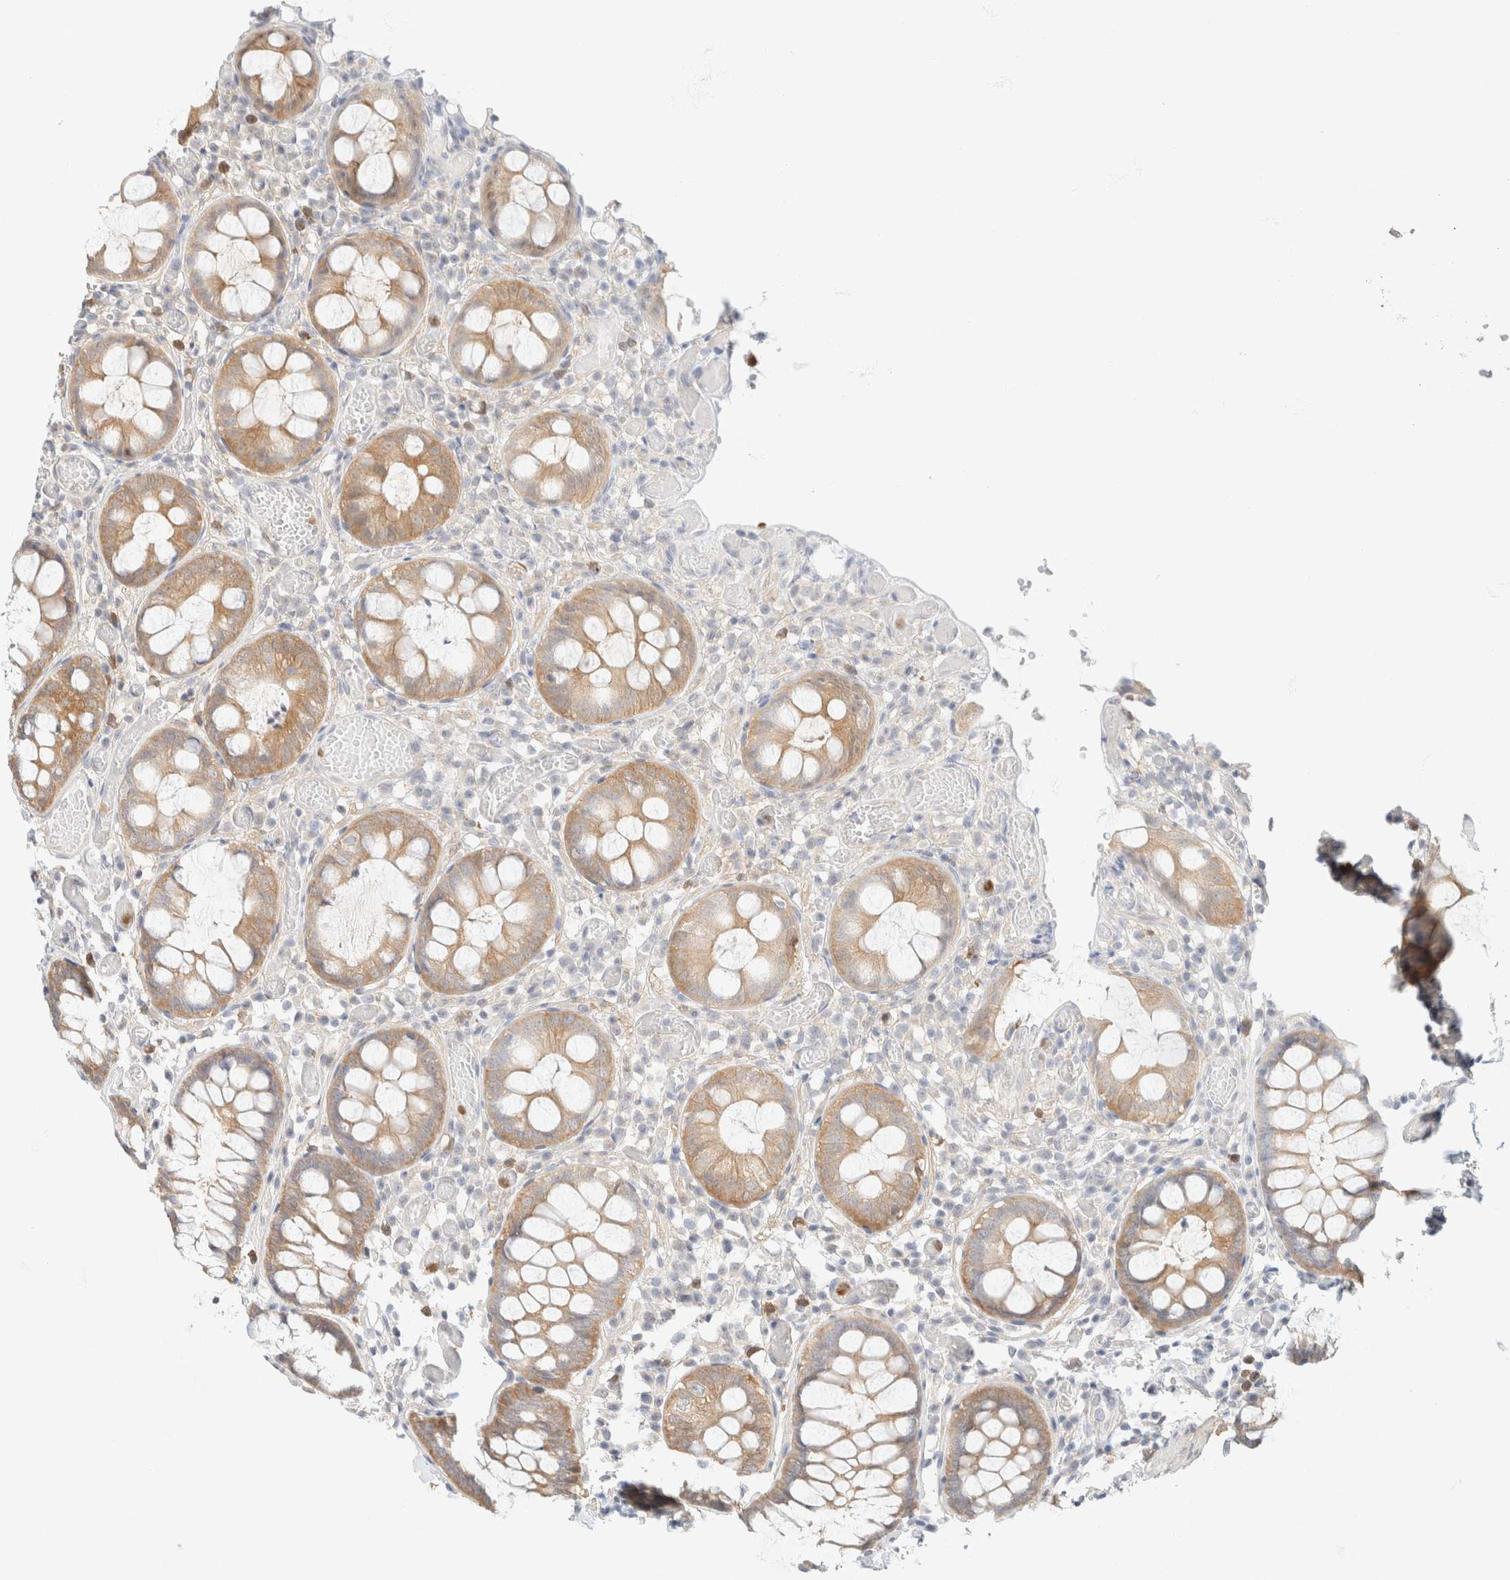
{"staining": {"intensity": "negative", "quantity": "none", "location": "none"}, "tissue": "colon", "cell_type": "Endothelial cells", "image_type": "normal", "snomed": [{"axis": "morphology", "description": "Normal tissue, NOS"}, {"axis": "topography", "description": "Colon"}], "caption": "High magnification brightfield microscopy of unremarkable colon stained with DAB (brown) and counterstained with hematoxylin (blue): endothelial cells show no significant staining. (DAB (3,3'-diaminobenzidine) IHC, high magnification).", "gene": "GPI", "patient": {"sex": "male", "age": 14}}